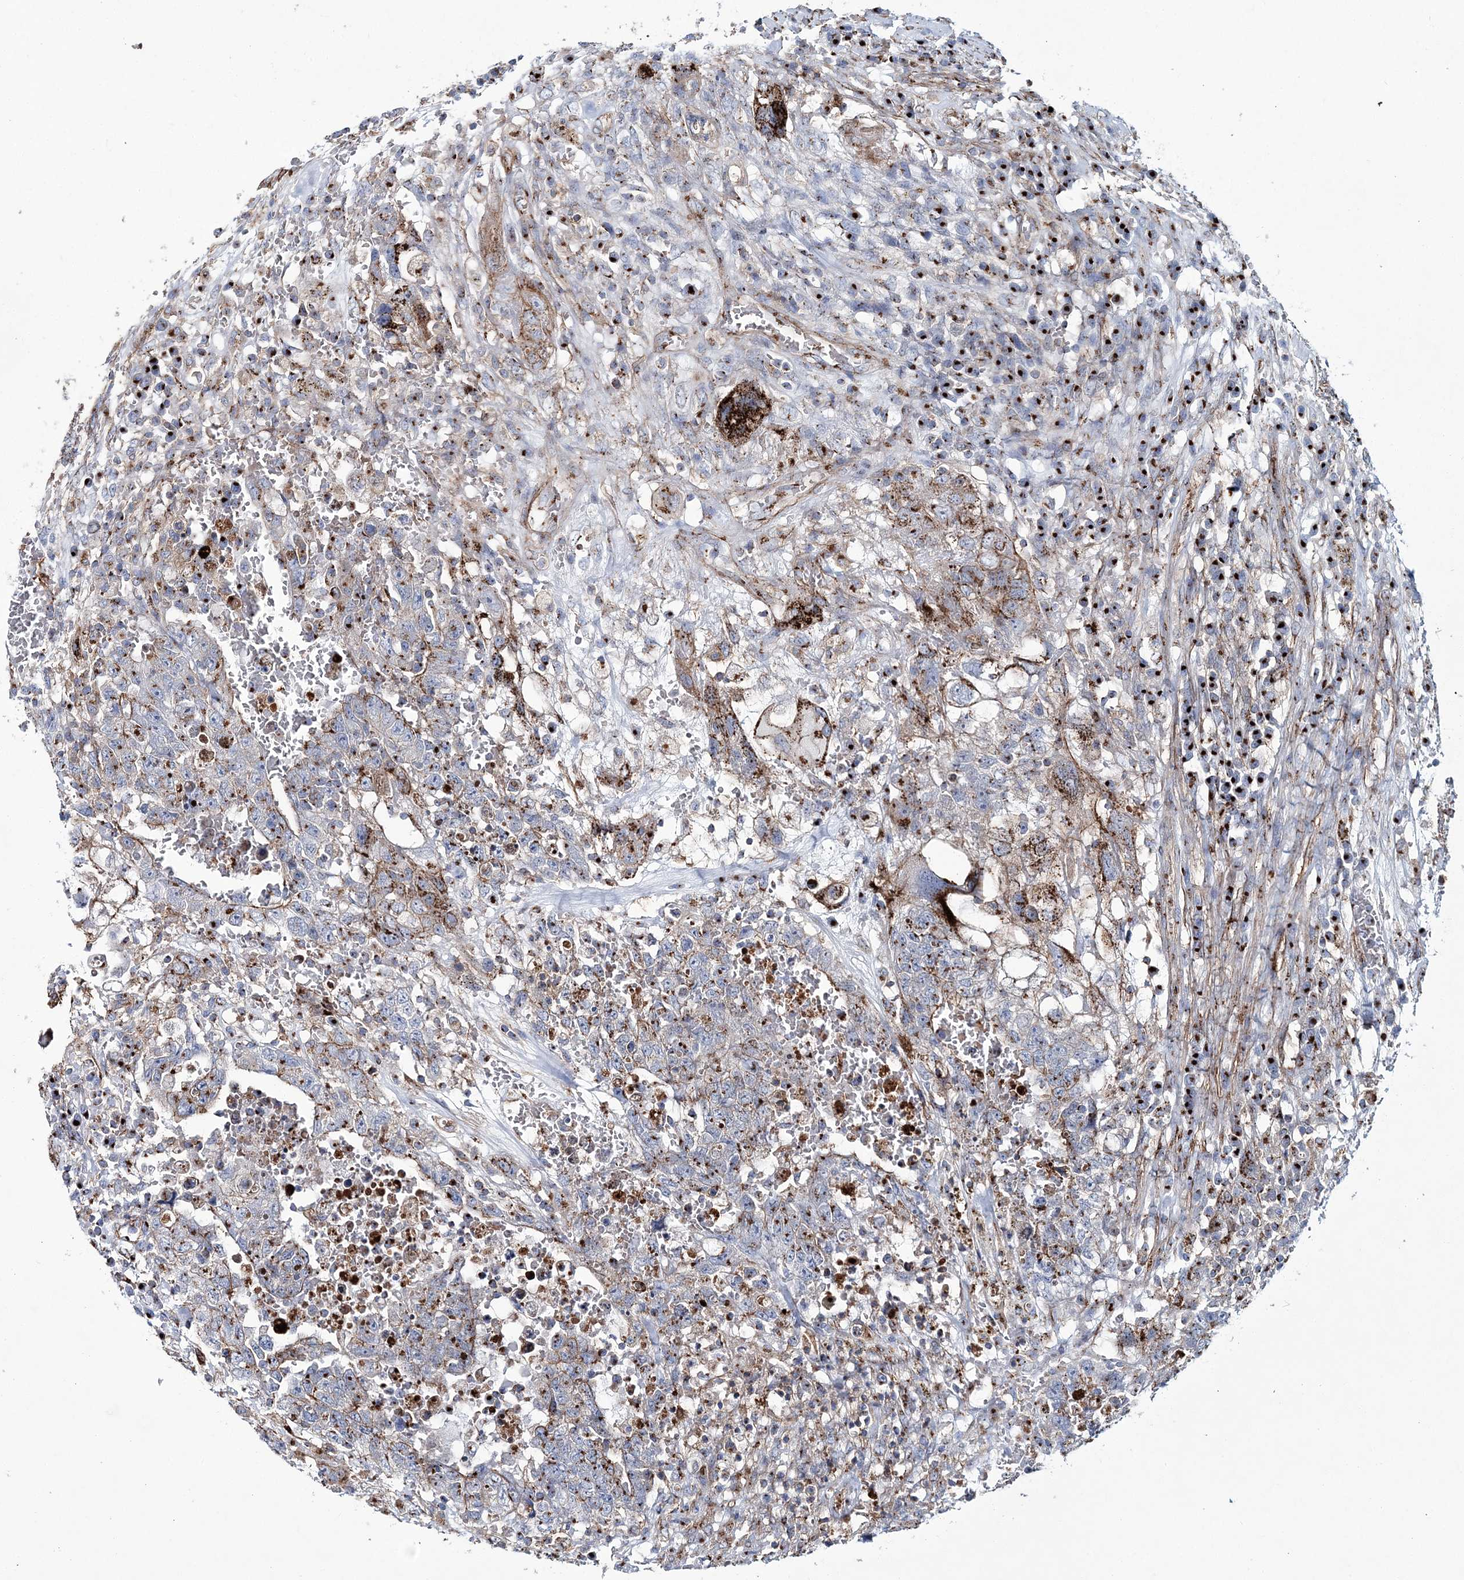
{"staining": {"intensity": "moderate", "quantity": "25%-75%", "location": "cytoplasmic/membranous"}, "tissue": "testis cancer", "cell_type": "Tumor cells", "image_type": "cancer", "snomed": [{"axis": "morphology", "description": "Carcinoma, Embryonal, NOS"}, {"axis": "topography", "description": "Testis"}], "caption": "Human testis cancer stained with a brown dye displays moderate cytoplasmic/membranous positive expression in approximately 25%-75% of tumor cells.", "gene": "MAN1A2", "patient": {"sex": "male", "age": 26}}